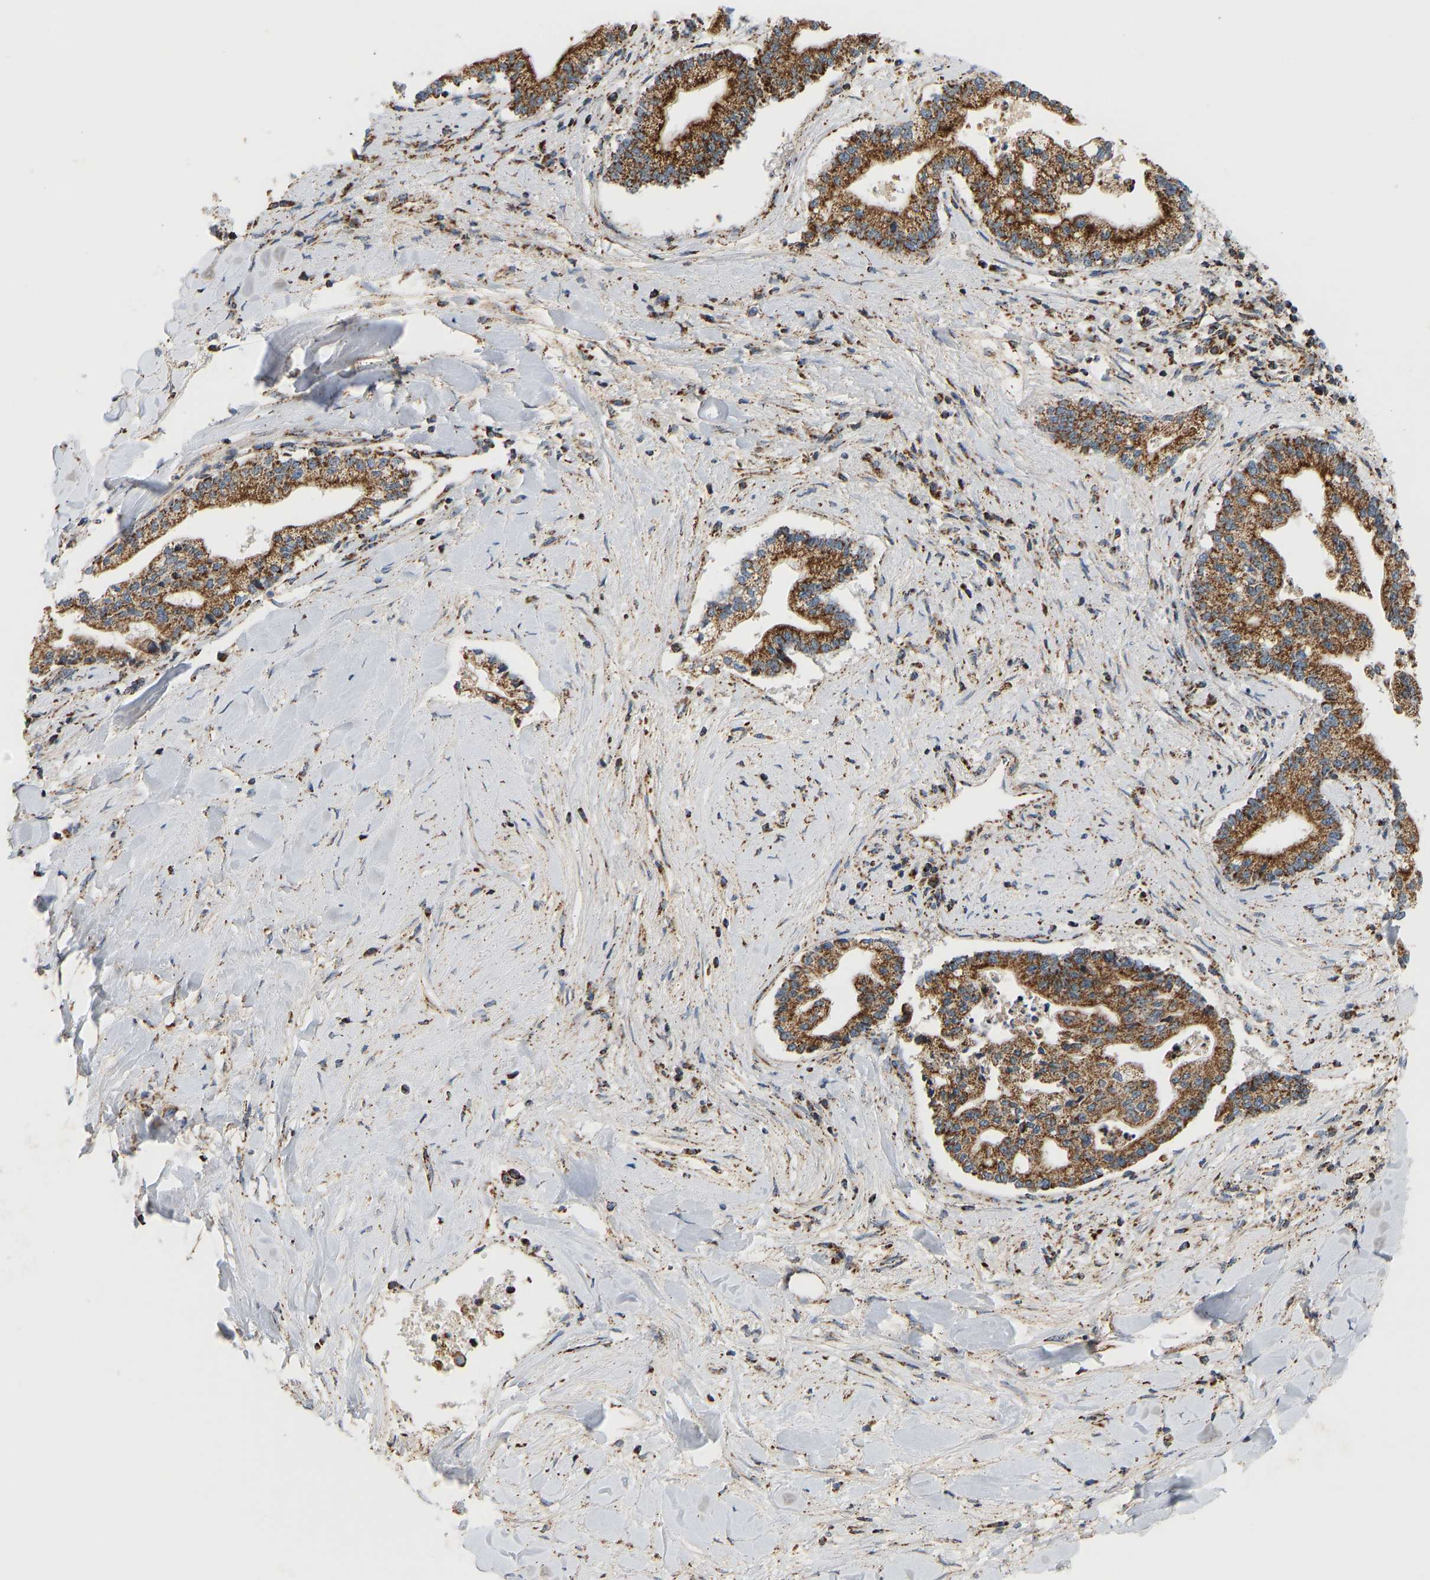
{"staining": {"intensity": "strong", "quantity": ">75%", "location": "cytoplasmic/membranous"}, "tissue": "liver cancer", "cell_type": "Tumor cells", "image_type": "cancer", "snomed": [{"axis": "morphology", "description": "Cholangiocarcinoma"}, {"axis": "topography", "description": "Liver"}], "caption": "DAB (3,3'-diaminobenzidine) immunohistochemical staining of human liver cancer displays strong cytoplasmic/membranous protein expression in approximately >75% of tumor cells.", "gene": "GPSM2", "patient": {"sex": "male", "age": 50}}